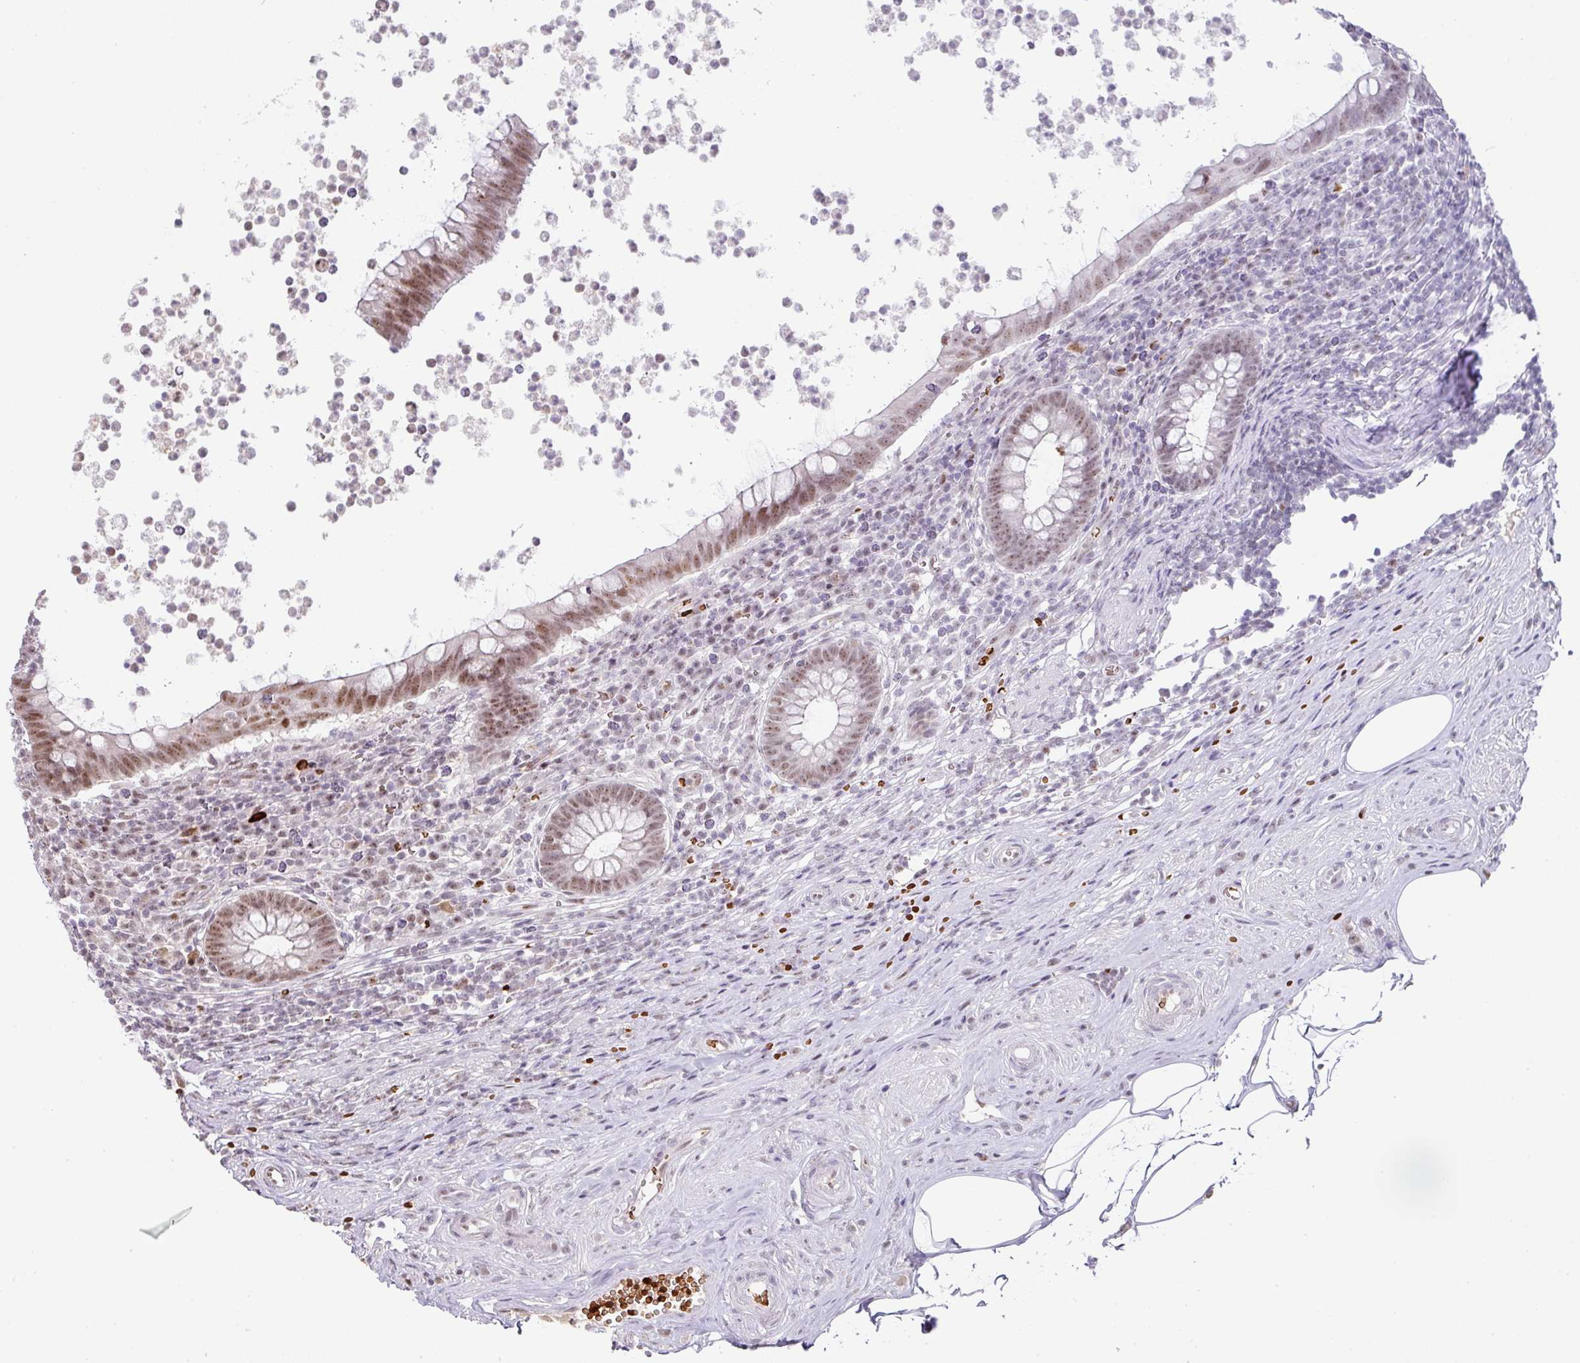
{"staining": {"intensity": "moderate", "quantity": "25%-75%", "location": "nuclear"}, "tissue": "appendix", "cell_type": "Glandular cells", "image_type": "normal", "snomed": [{"axis": "morphology", "description": "Normal tissue, NOS"}, {"axis": "topography", "description": "Appendix"}], "caption": "Immunohistochemistry image of benign appendix: human appendix stained using immunohistochemistry displays medium levels of moderate protein expression localized specifically in the nuclear of glandular cells, appearing as a nuclear brown color.", "gene": "NEIL1", "patient": {"sex": "female", "age": 56}}